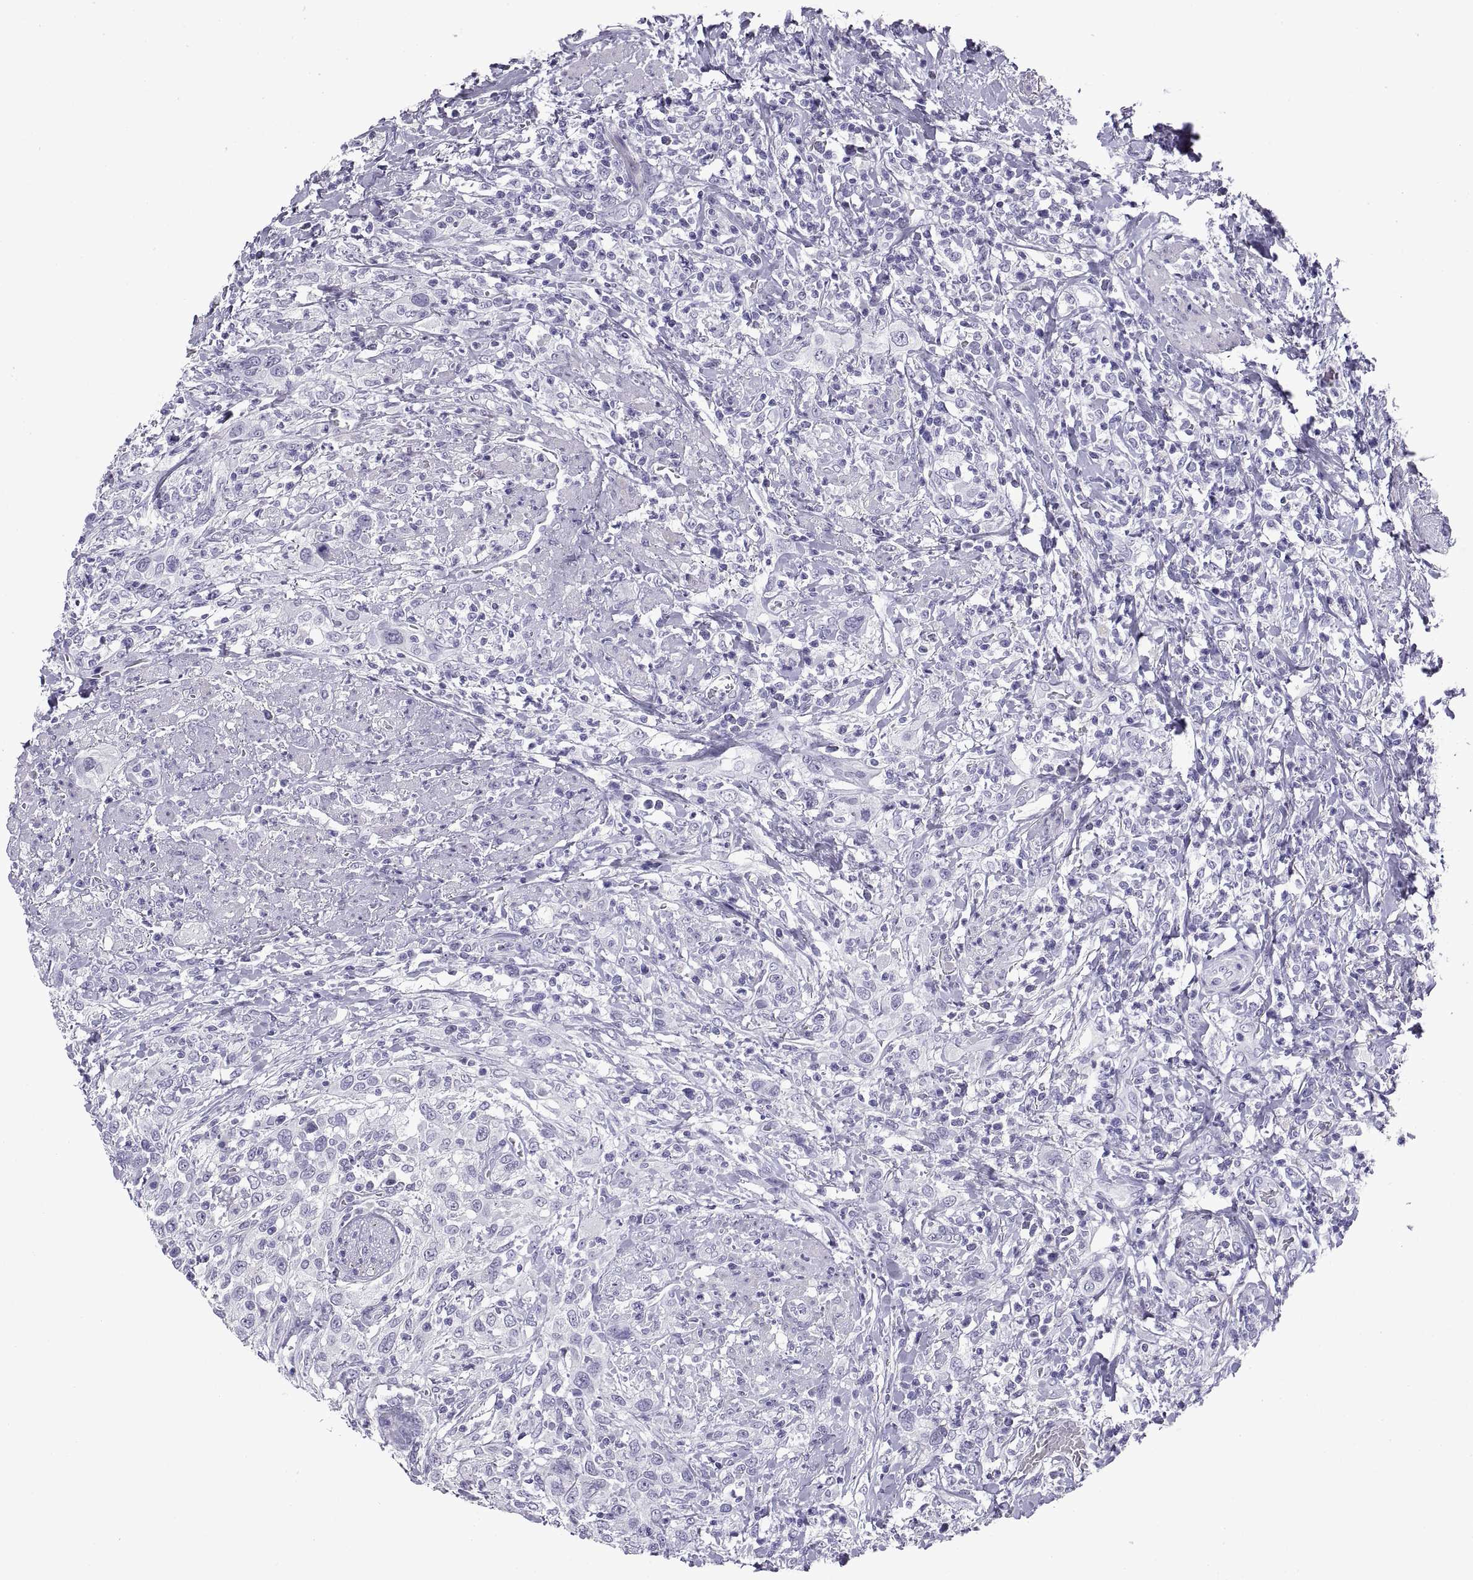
{"staining": {"intensity": "negative", "quantity": "none", "location": "none"}, "tissue": "urothelial cancer", "cell_type": "Tumor cells", "image_type": "cancer", "snomed": [{"axis": "morphology", "description": "Urothelial carcinoma, NOS"}, {"axis": "morphology", "description": "Urothelial carcinoma, High grade"}, {"axis": "topography", "description": "Urinary bladder"}], "caption": "The micrograph exhibits no staining of tumor cells in urothelial cancer.", "gene": "RGS20", "patient": {"sex": "female", "age": 64}}